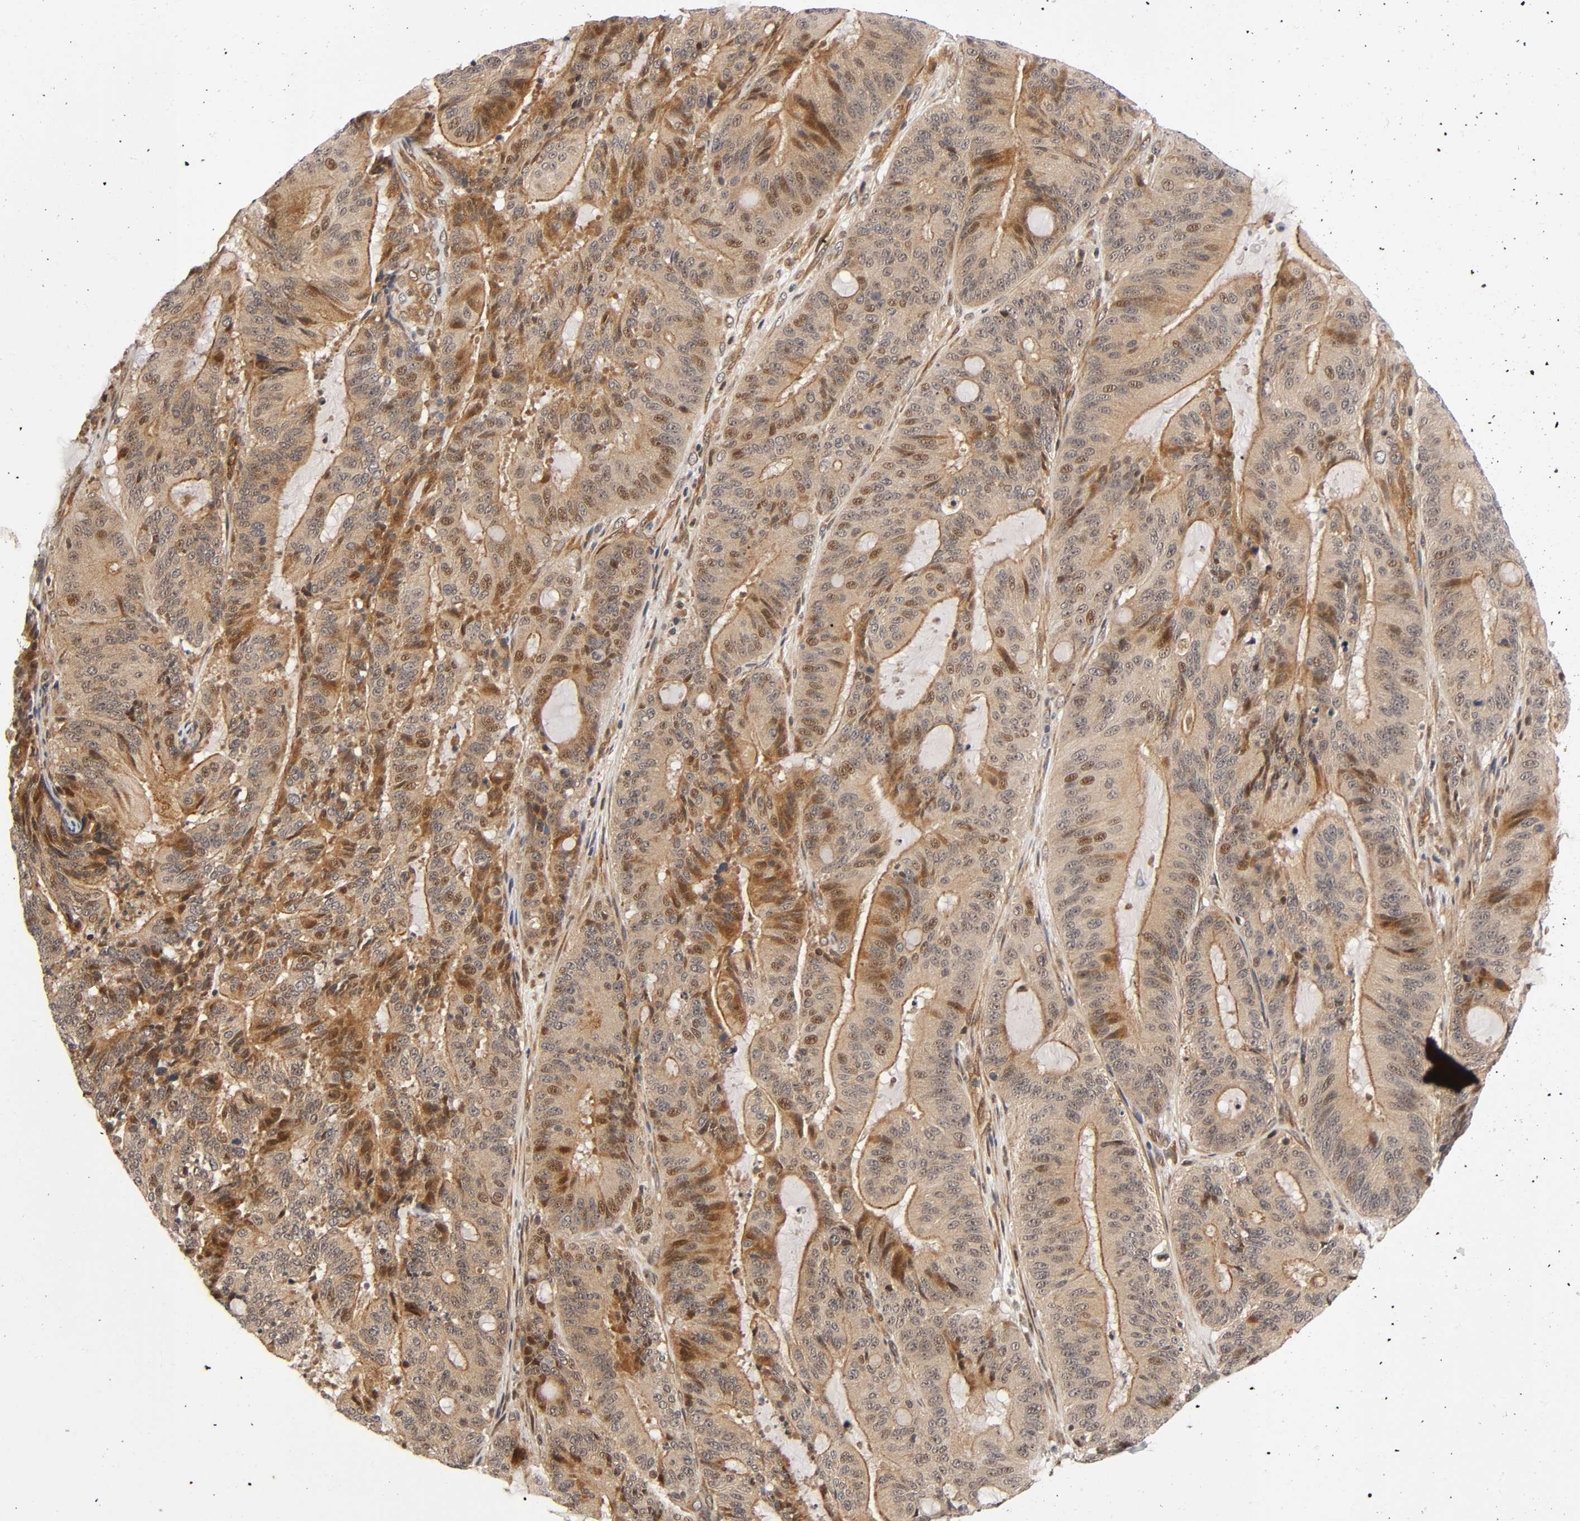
{"staining": {"intensity": "moderate", "quantity": ">75%", "location": "cytoplasmic/membranous,nuclear"}, "tissue": "liver cancer", "cell_type": "Tumor cells", "image_type": "cancer", "snomed": [{"axis": "morphology", "description": "Cholangiocarcinoma"}, {"axis": "topography", "description": "Liver"}], "caption": "Liver cholangiocarcinoma stained with immunohistochemistry displays moderate cytoplasmic/membranous and nuclear positivity in about >75% of tumor cells. (DAB (3,3'-diaminobenzidine) = brown stain, brightfield microscopy at high magnification).", "gene": "IQCJ-SCHIP1", "patient": {"sex": "female", "age": 73}}